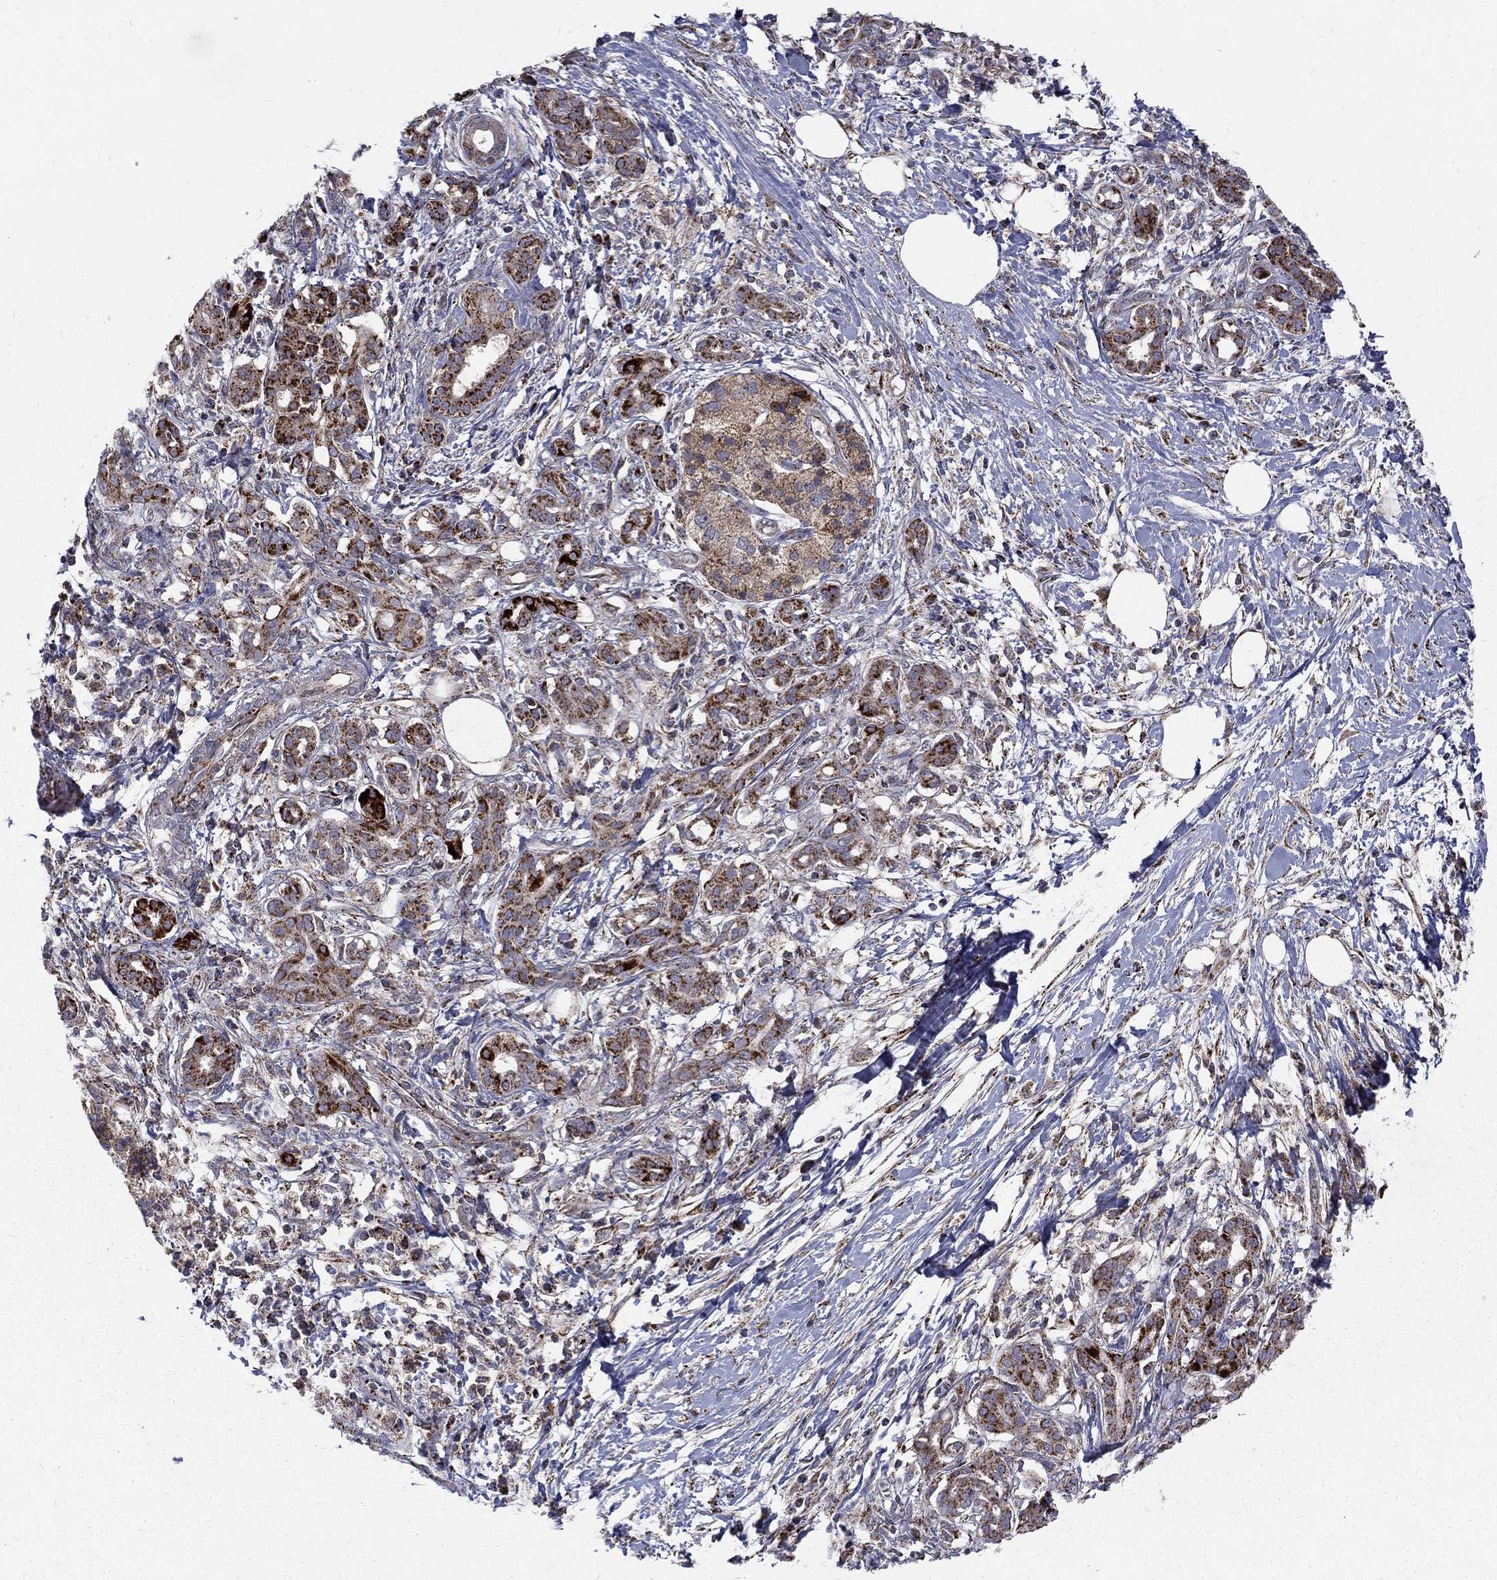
{"staining": {"intensity": "strong", "quantity": ">75%", "location": "cytoplasmic/membranous"}, "tissue": "pancreatic cancer", "cell_type": "Tumor cells", "image_type": "cancer", "snomed": [{"axis": "morphology", "description": "Adenocarcinoma, NOS"}, {"axis": "topography", "description": "Pancreas"}], "caption": "Immunohistochemical staining of pancreatic cancer (adenocarcinoma) shows high levels of strong cytoplasmic/membranous expression in approximately >75% of tumor cells. The staining was performed using DAB to visualize the protein expression in brown, while the nuclei were stained in blue with hematoxylin (Magnification: 20x).", "gene": "ALDH1B1", "patient": {"sex": "male", "age": 72}}